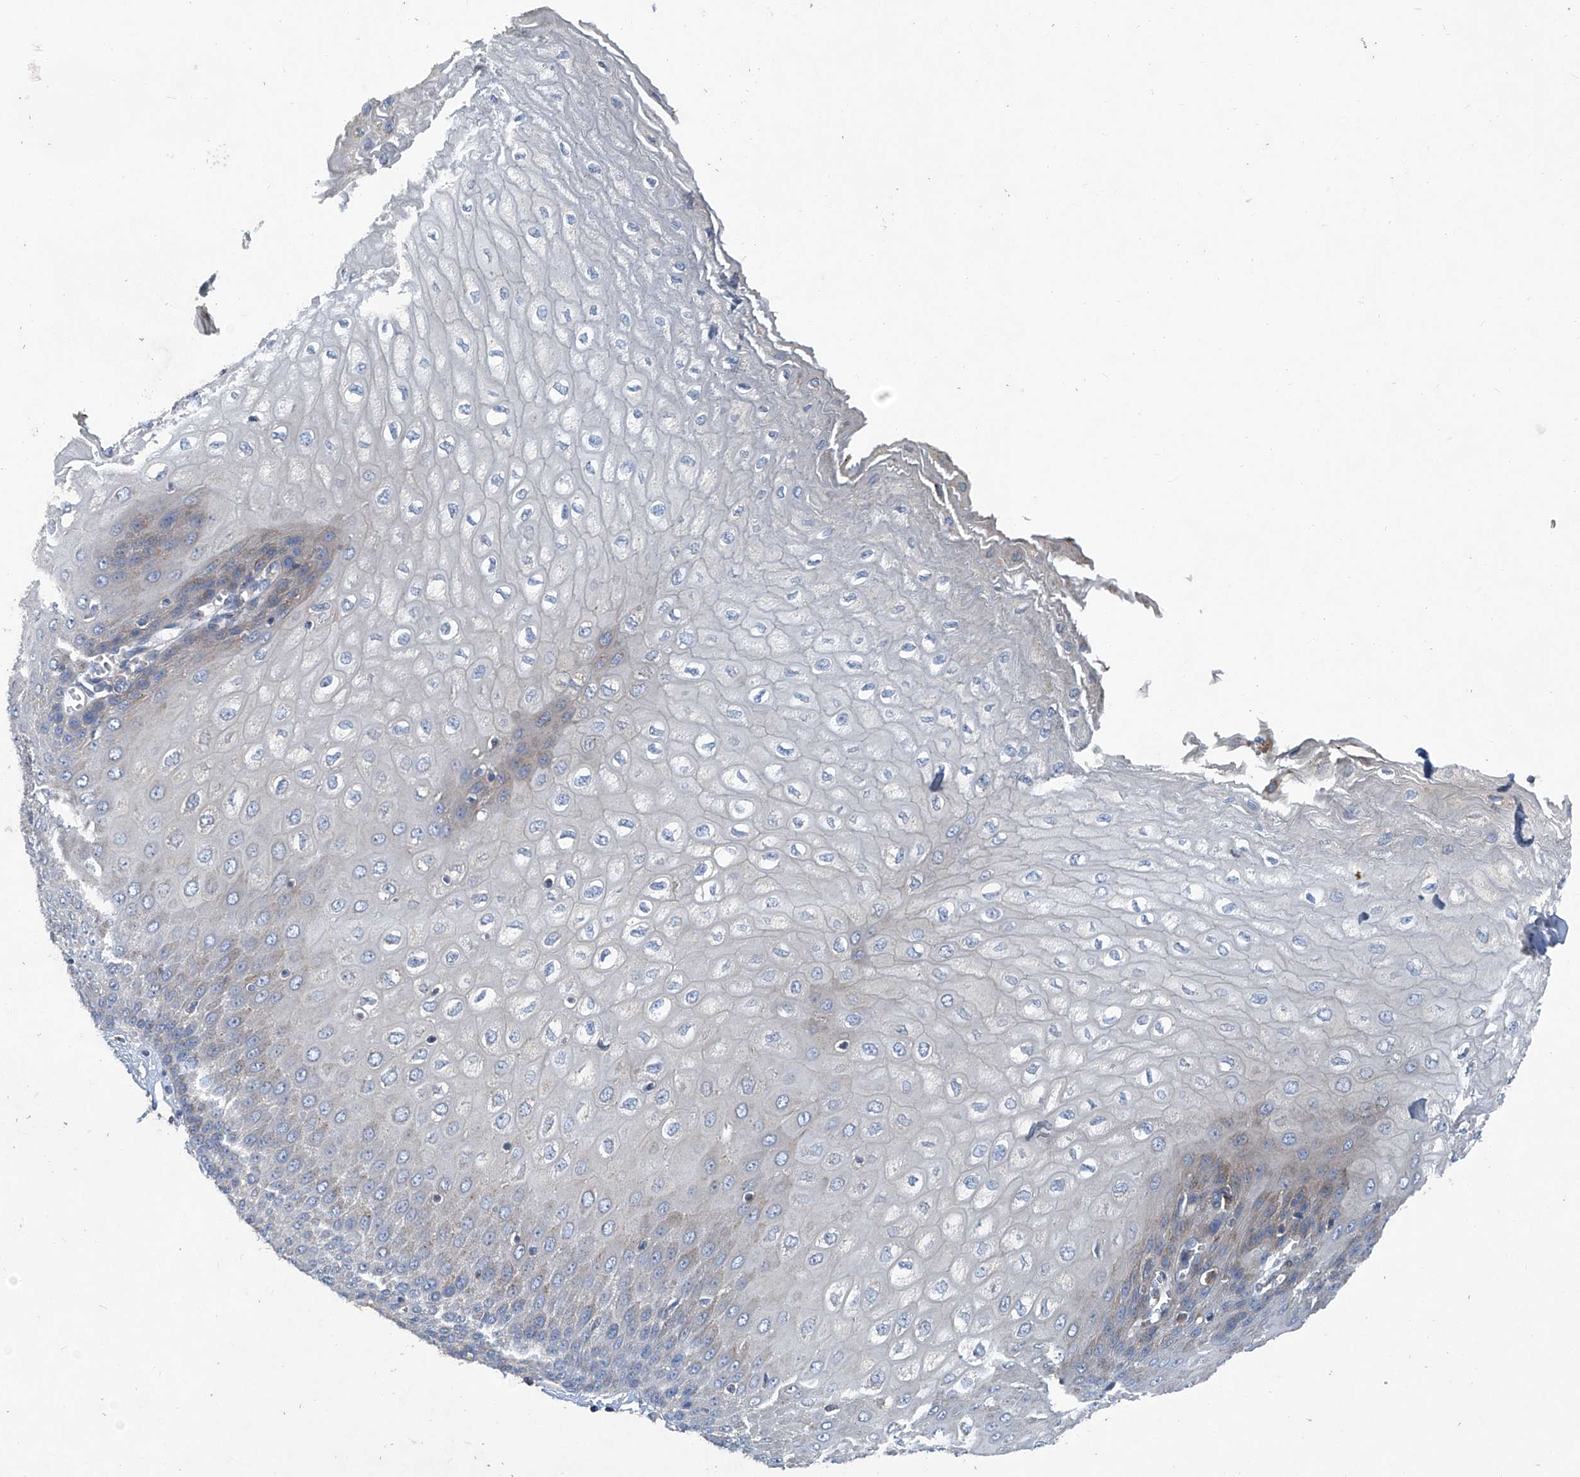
{"staining": {"intensity": "moderate", "quantity": "<25%", "location": "cytoplasmic/membranous"}, "tissue": "esophagus", "cell_type": "Squamous epithelial cells", "image_type": "normal", "snomed": [{"axis": "morphology", "description": "Normal tissue, NOS"}, {"axis": "topography", "description": "Esophagus"}], "caption": "The immunohistochemical stain labels moderate cytoplasmic/membranous positivity in squamous epithelial cells of normal esophagus.", "gene": "PIGH", "patient": {"sex": "male", "age": 60}}